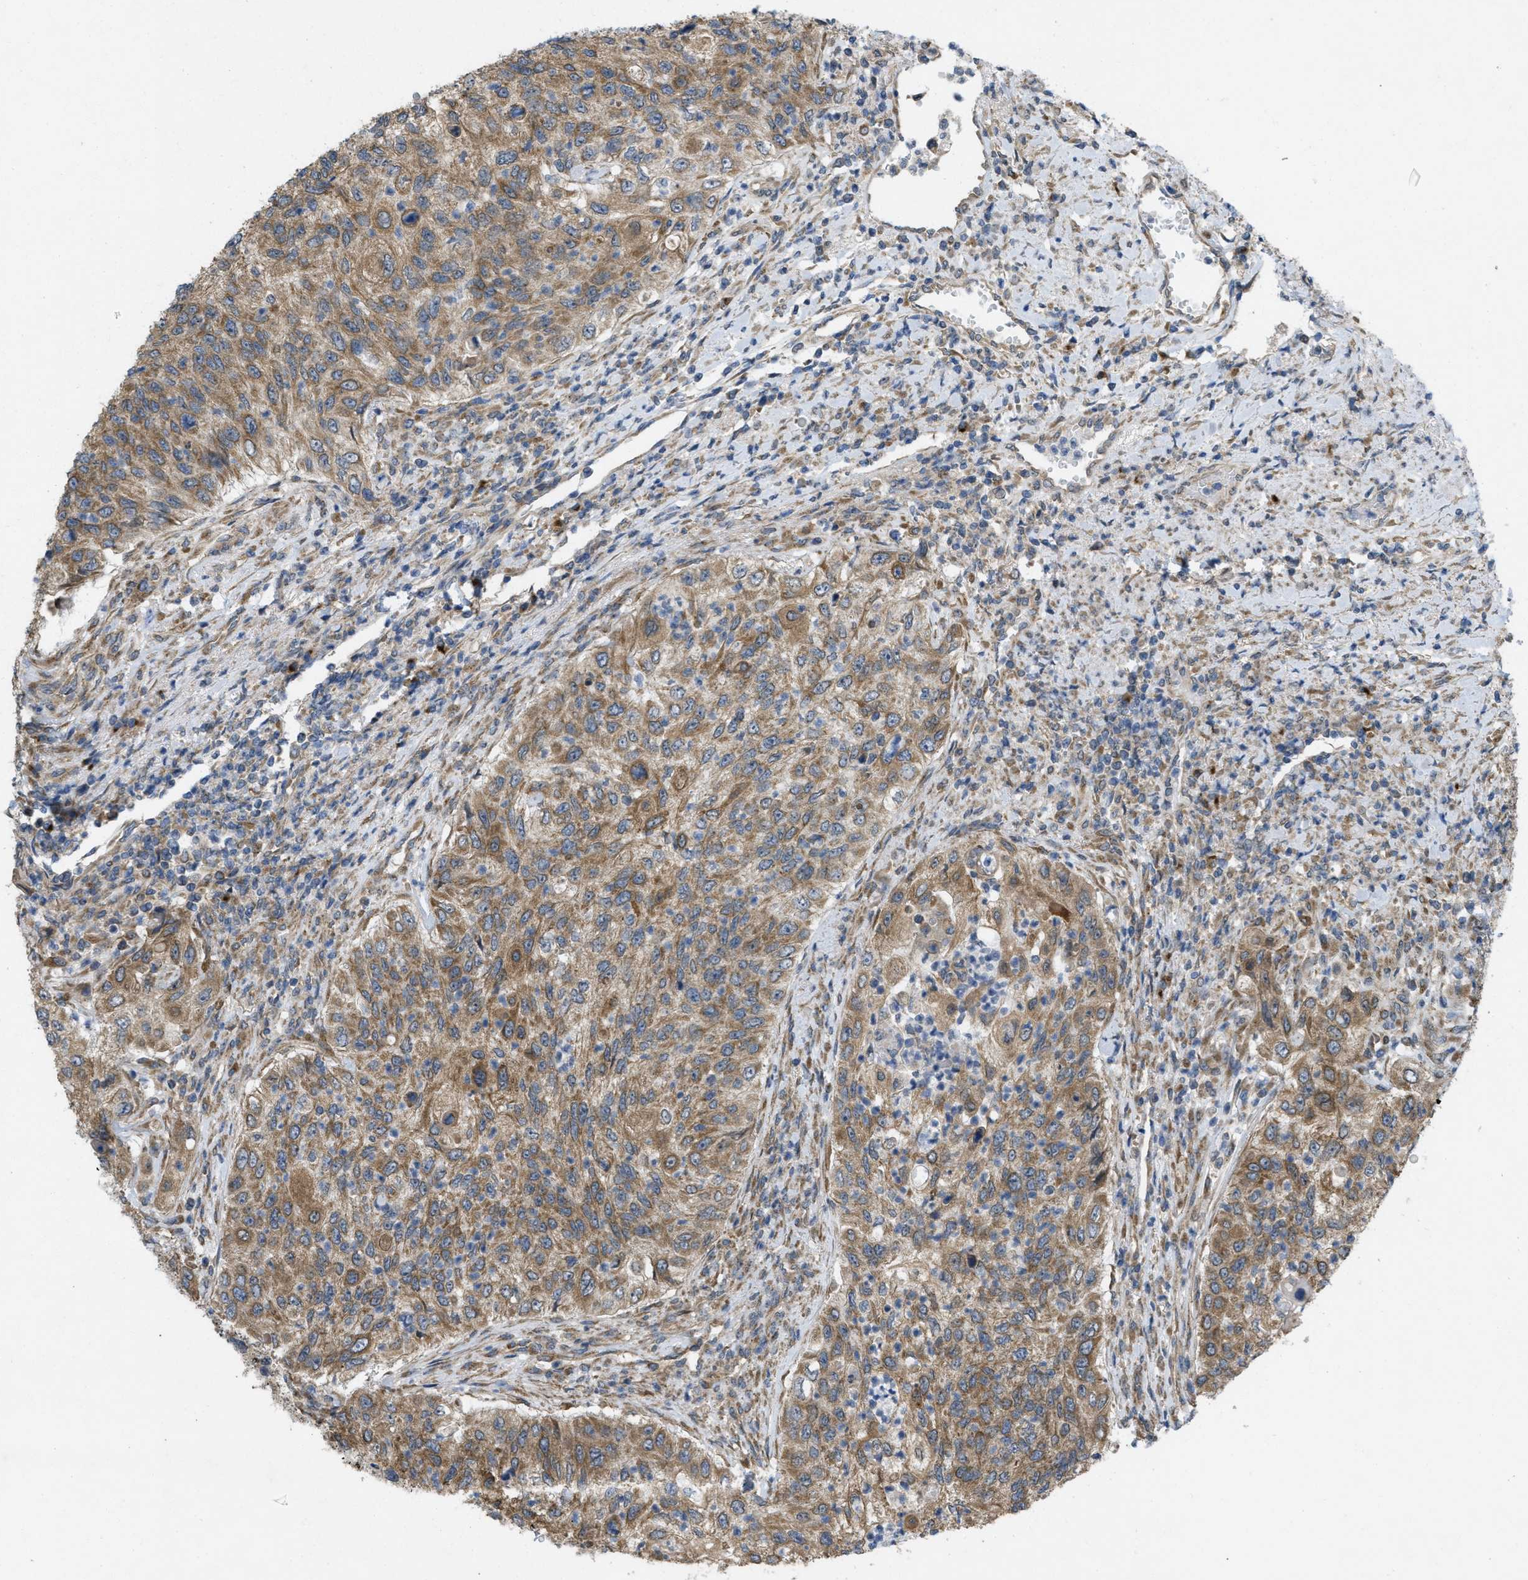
{"staining": {"intensity": "moderate", "quantity": ">75%", "location": "cytoplasmic/membranous"}, "tissue": "urothelial cancer", "cell_type": "Tumor cells", "image_type": "cancer", "snomed": [{"axis": "morphology", "description": "Urothelial carcinoma, High grade"}, {"axis": "topography", "description": "Urinary bladder"}], "caption": "The image exhibits immunohistochemical staining of urothelial carcinoma (high-grade). There is moderate cytoplasmic/membranous expression is seen in approximately >75% of tumor cells. (DAB (3,3'-diaminobenzidine) = brown stain, brightfield microscopy at high magnification).", "gene": "IFNLR1", "patient": {"sex": "female", "age": 60}}